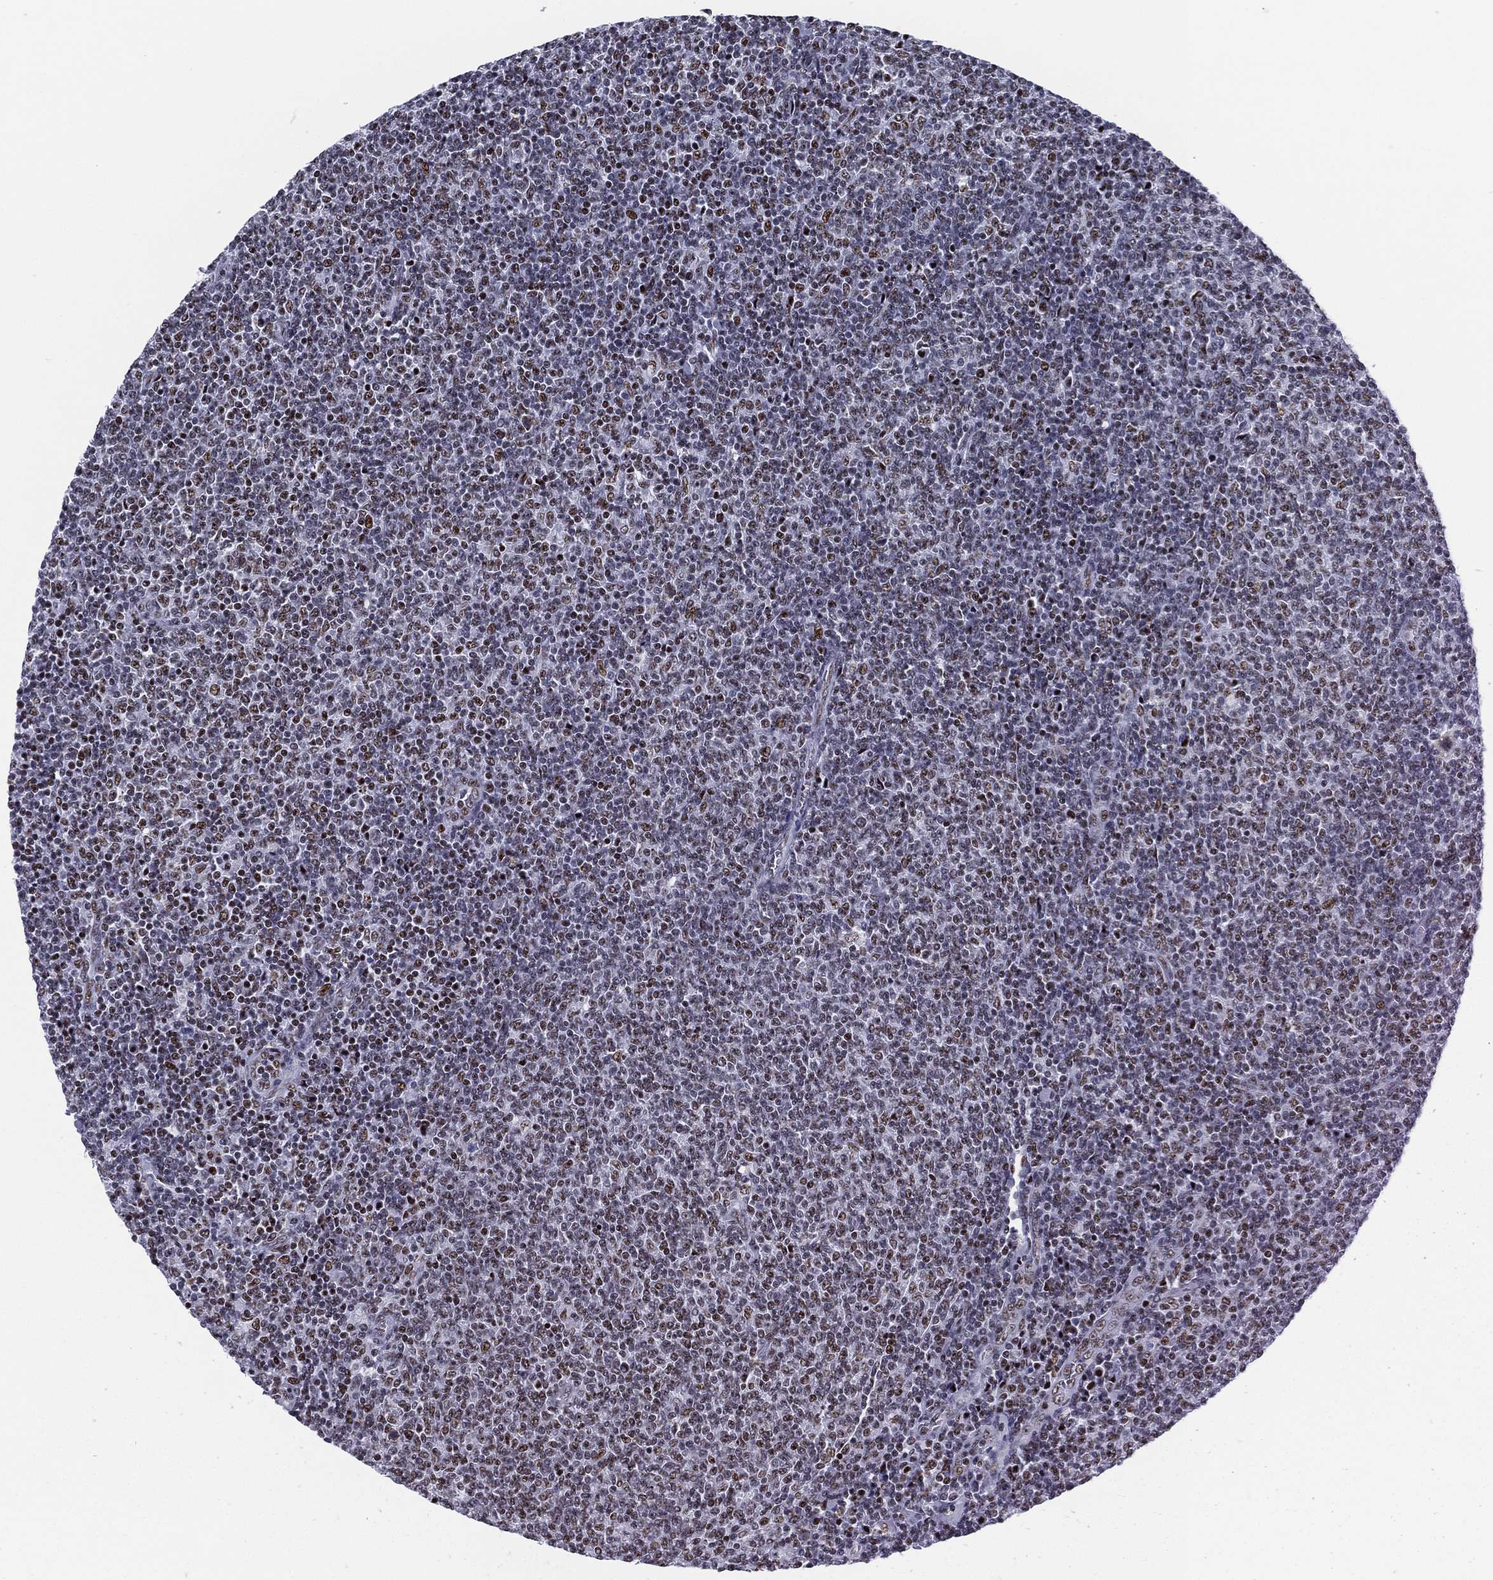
{"staining": {"intensity": "moderate", "quantity": "25%-75%", "location": "nuclear"}, "tissue": "lymphoma", "cell_type": "Tumor cells", "image_type": "cancer", "snomed": [{"axis": "morphology", "description": "Malignant lymphoma, non-Hodgkin's type, Low grade"}, {"axis": "topography", "description": "Lymph node"}], "caption": "Low-grade malignant lymphoma, non-Hodgkin's type stained with a protein marker exhibits moderate staining in tumor cells.", "gene": "CYB561D2", "patient": {"sex": "male", "age": 52}}